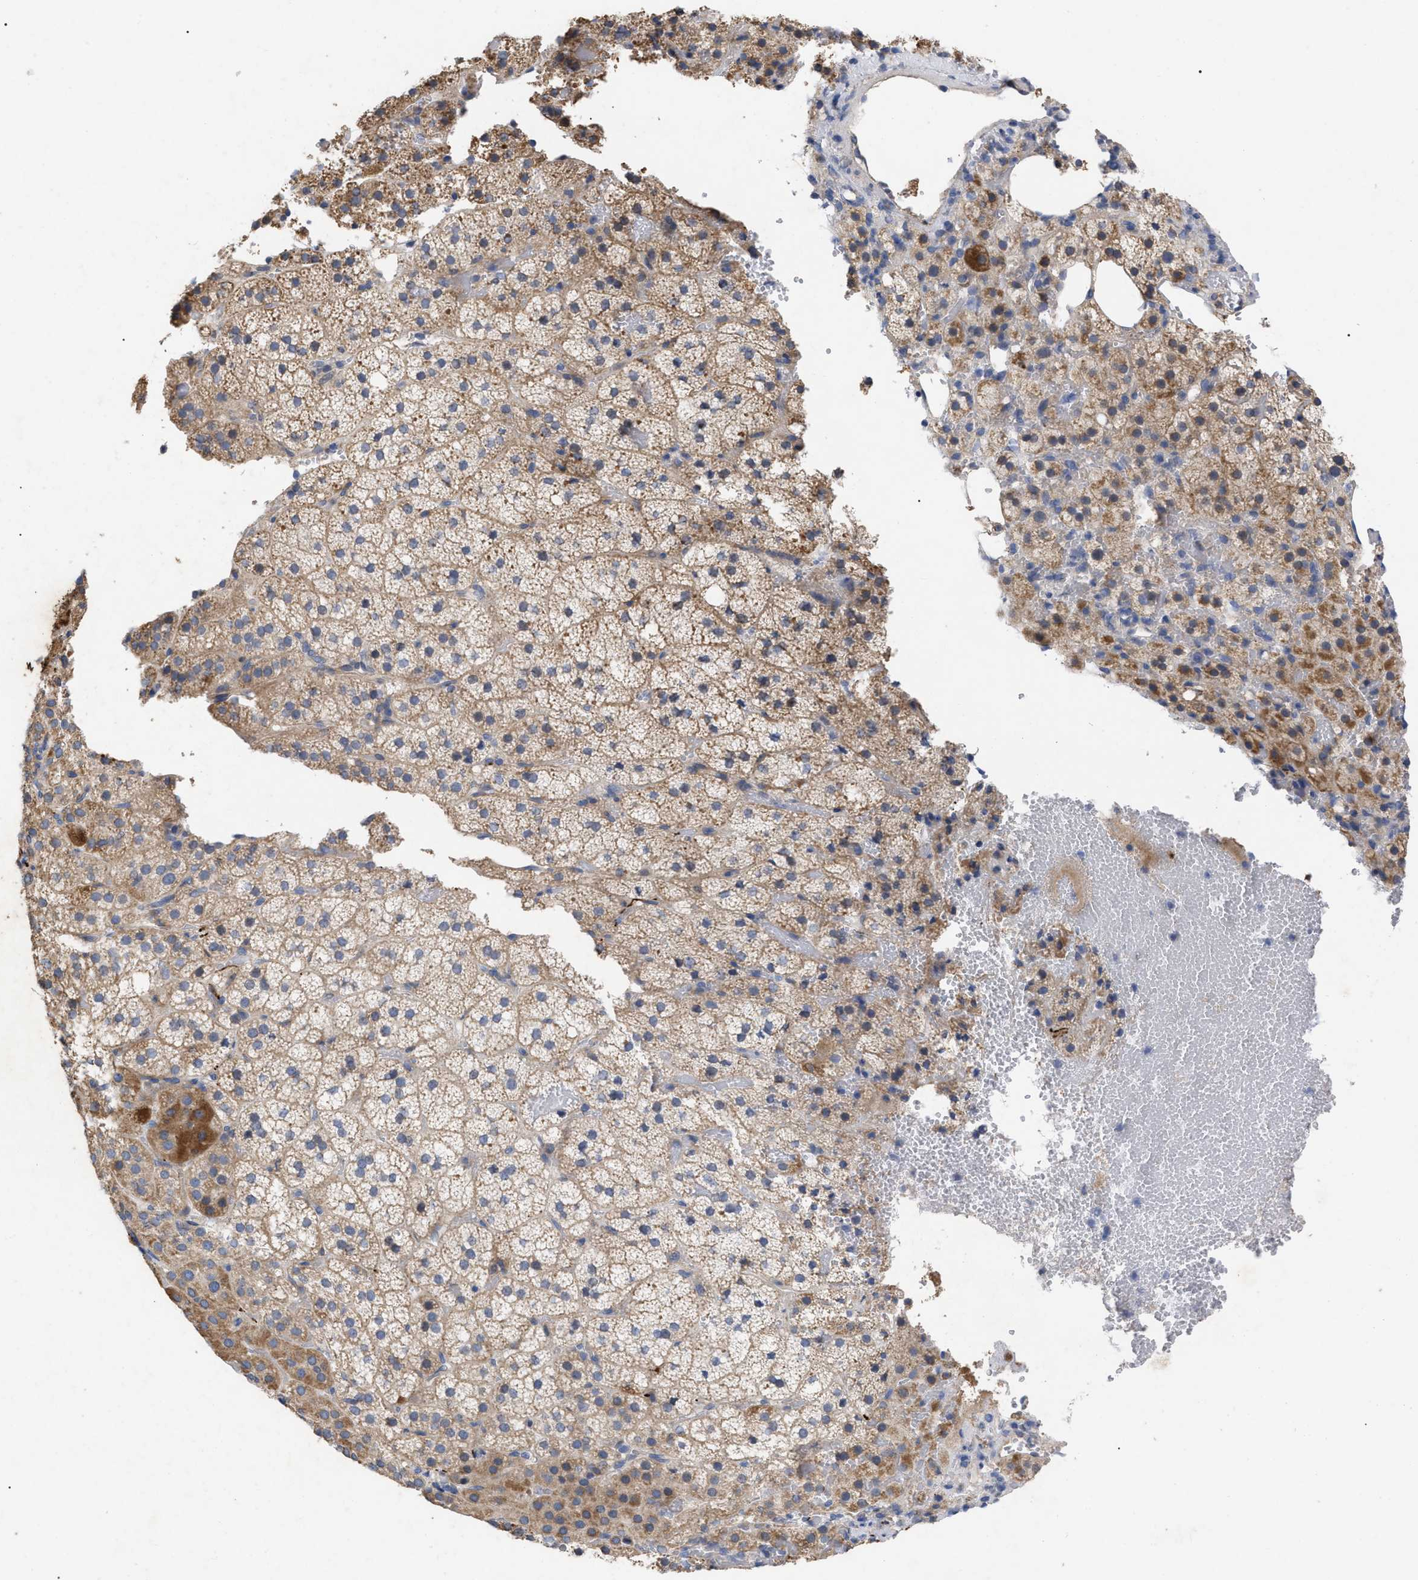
{"staining": {"intensity": "moderate", "quantity": ">75%", "location": "cytoplasmic/membranous"}, "tissue": "adrenal gland", "cell_type": "Glandular cells", "image_type": "normal", "snomed": [{"axis": "morphology", "description": "Normal tissue, NOS"}, {"axis": "topography", "description": "Adrenal gland"}], "caption": "Protein expression analysis of unremarkable human adrenal gland reveals moderate cytoplasmic/membranous expression in approximately >75% of glandular cells.", "gene": "VIP", "patient": {"sex": "female", "age": 59}}